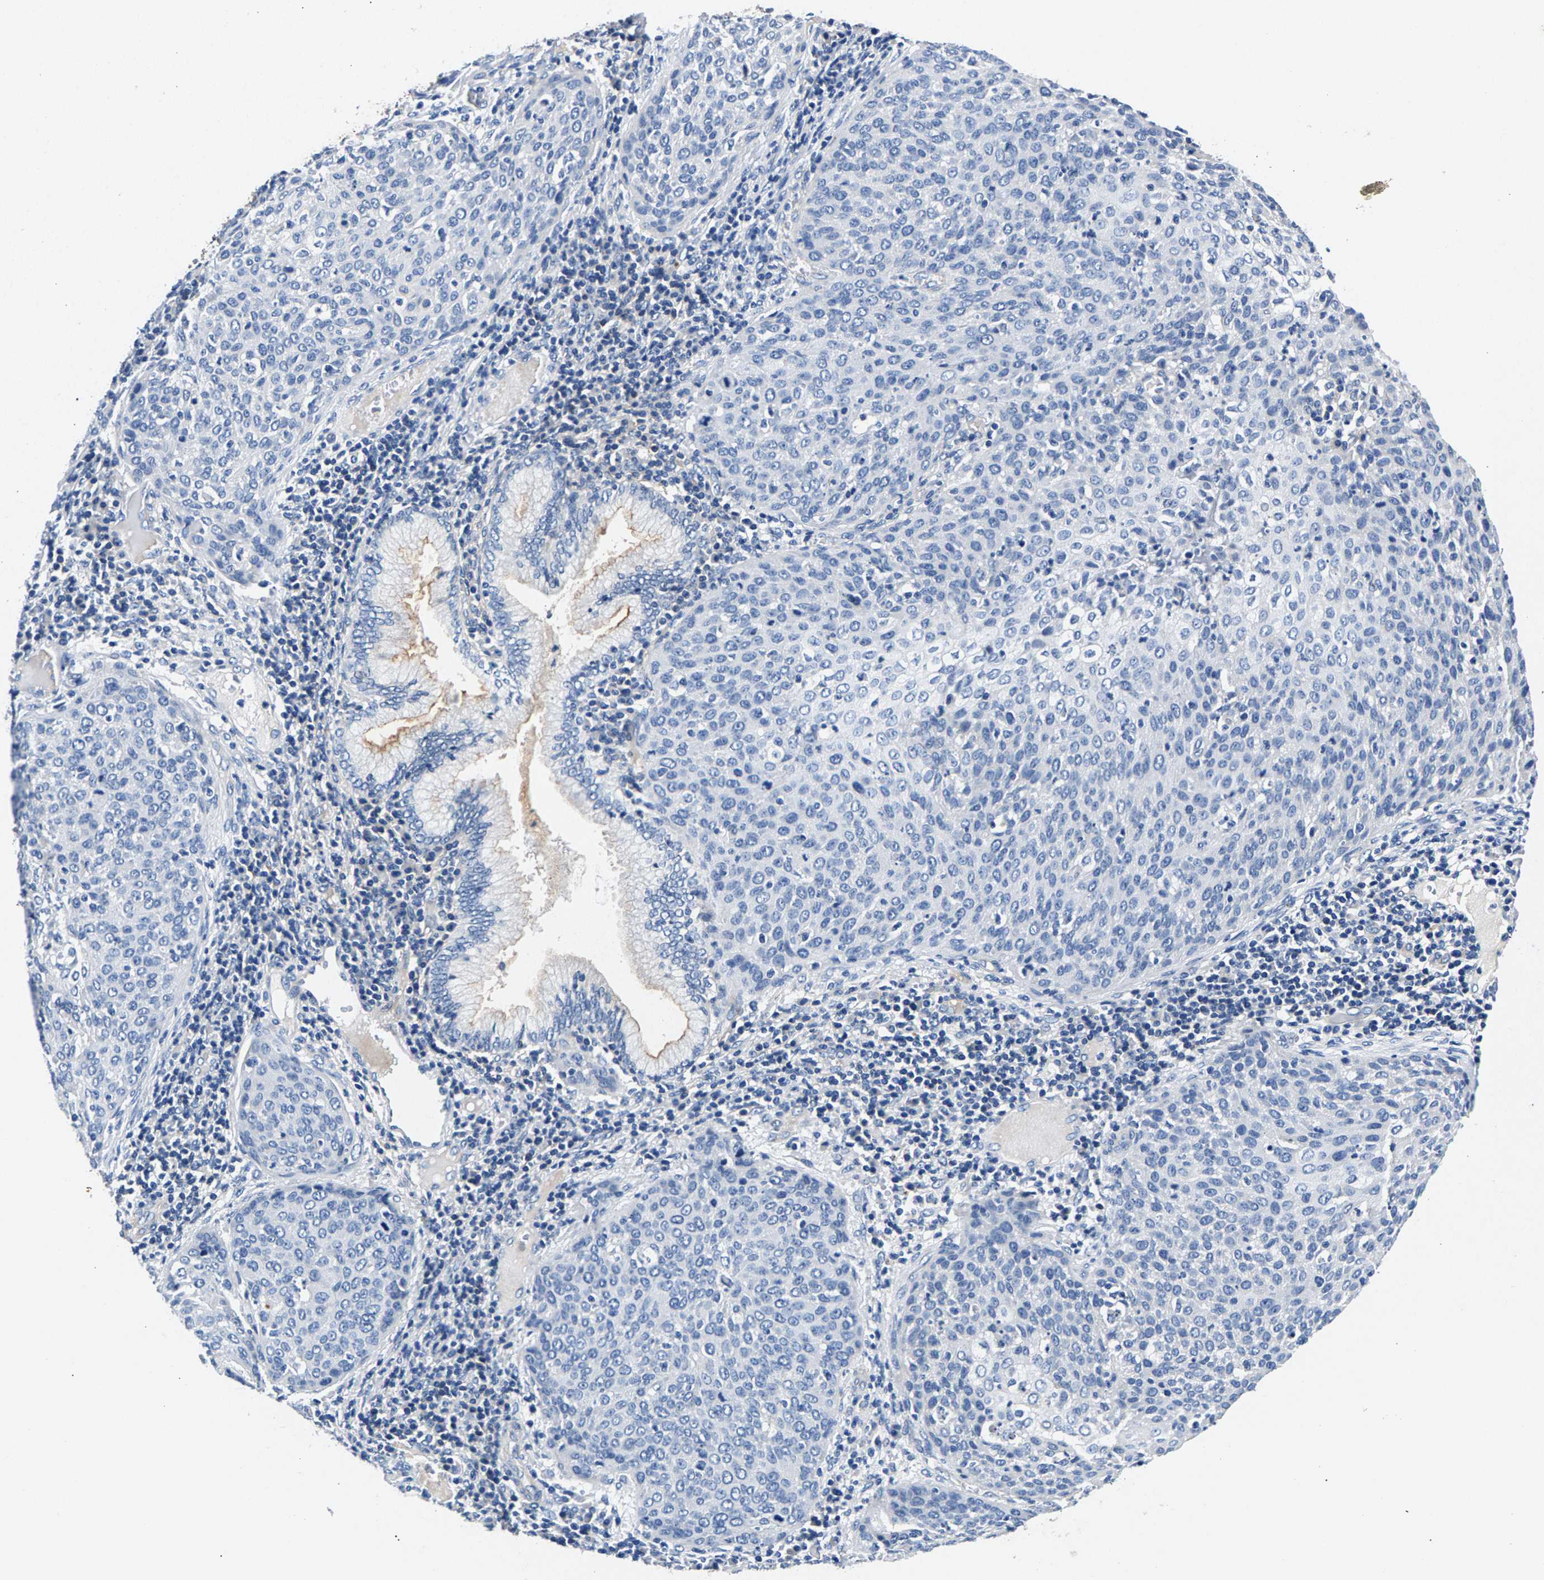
{"staining": {"intensity": "negative", "quantity": "none", "location": "none"}, "tissue": "cervical cancer", "cell_type": "Tumor cells", "image_type": "cancer", "snomed": [{"axis": "morphology", "description": "Squamous cell carcinoma, NOS"}, {"axis": "topography", "description": "Cervix"}], "caption": "Squamous cell carcinoma (cervical) was stained to show a protein in brown. There is no significant positivity in tumor cells. The staining was performed using DAB to visualize the protein expression in brown, while the nuclei were stained in blue with hematoxylin (Magnification: 20x).", "gene": "P2RY4", "patient": {"sex": "female", "age": 38}}